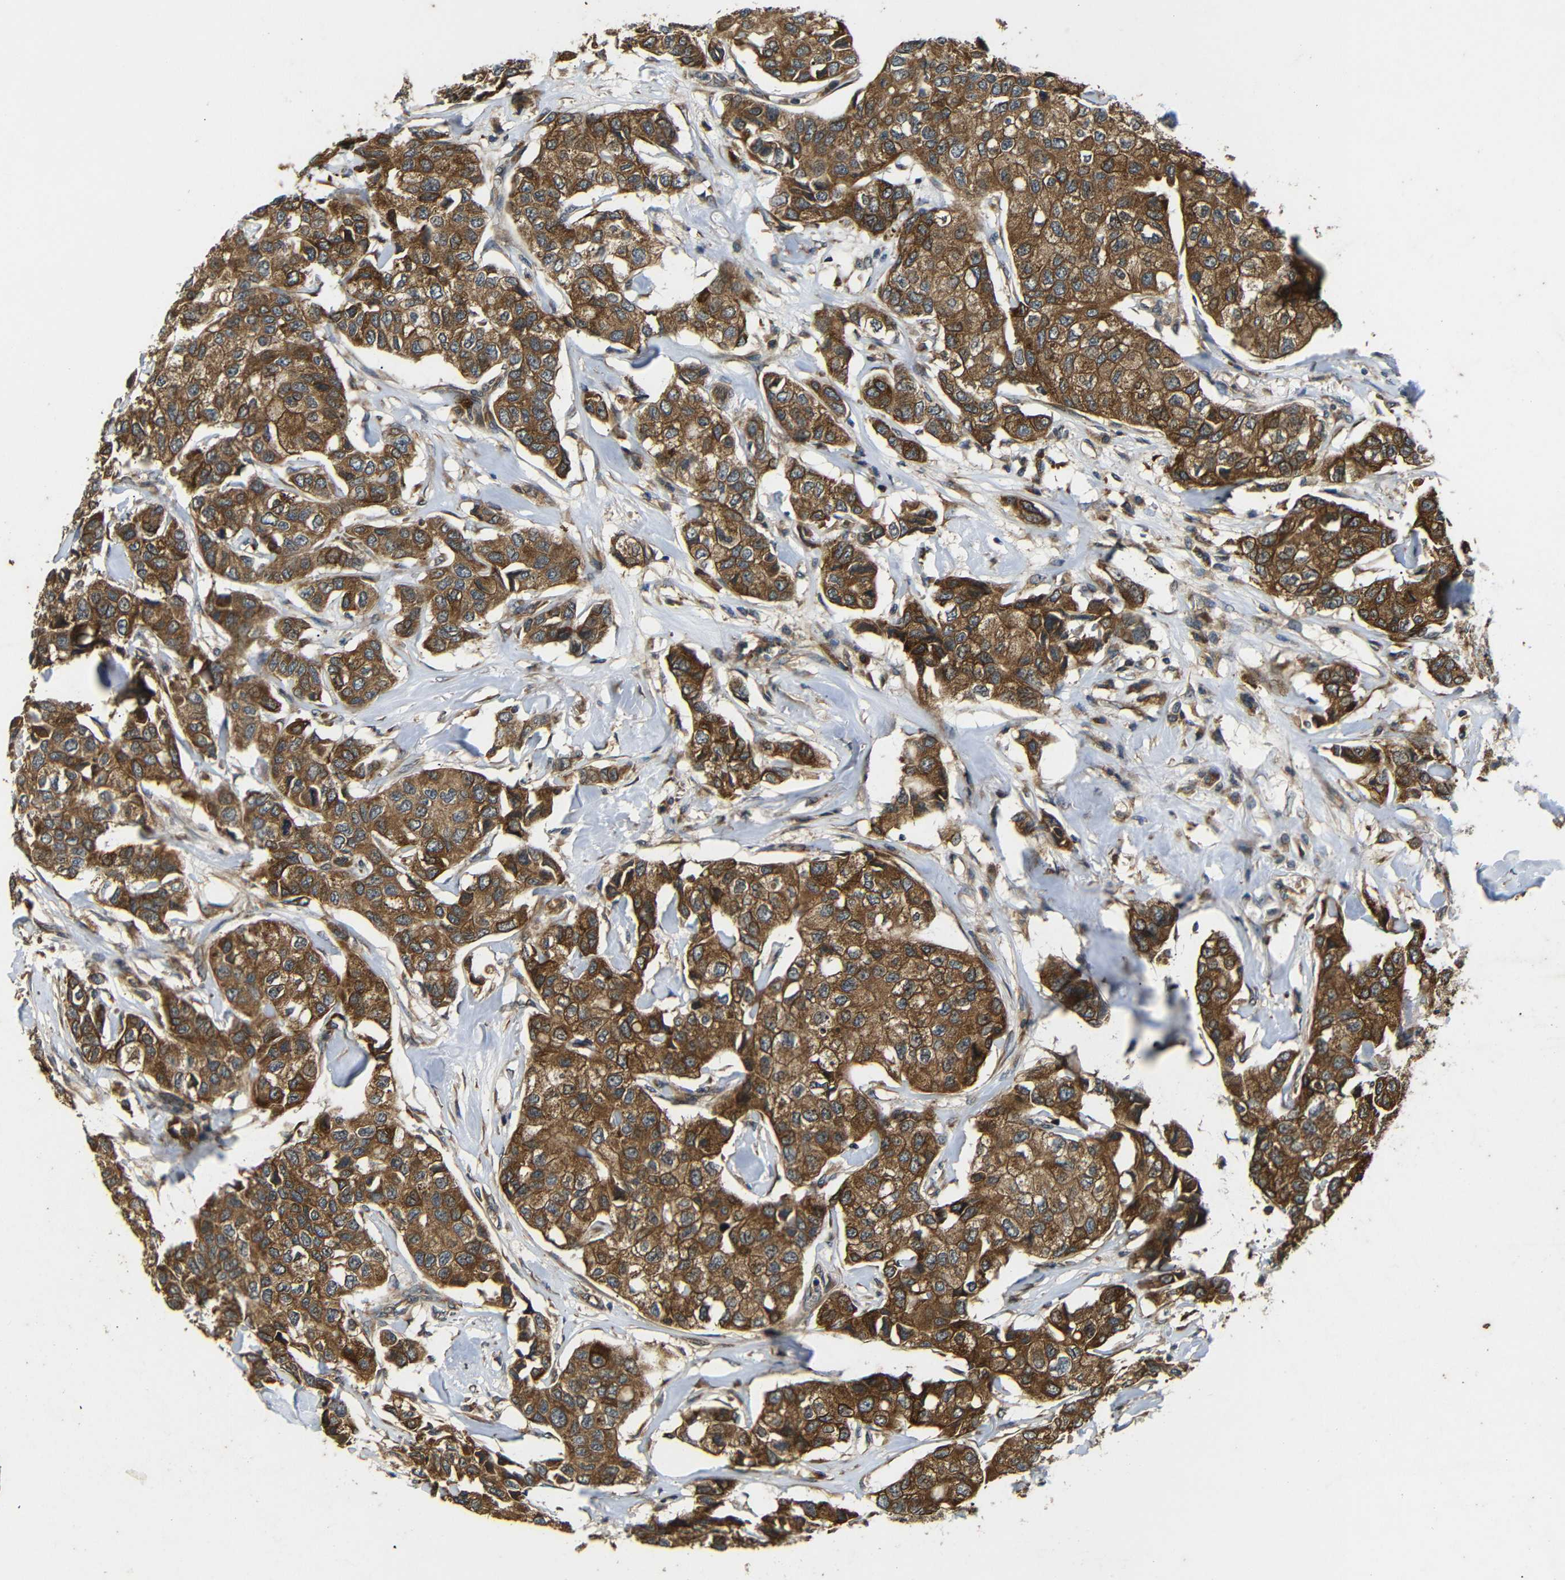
{"staining": {"intensity": "moderate", "quantity": ">75%", "location": "cytoplasmic/membranous"}, "tissue": "breast cancer", "cell_type": "Tumor cells", "image_type": "cancer", "snomed": [{"axis": "morphology", "description": "Duct carcinoma"}, {"axis": "topography", "description": "Breast"}], "caption": "Human breast intraductal carcinoma stained with a protein marker reveals moderate staining in tumor cells.", "gene": "TRPC1", "patient": {"sex": "female", "age": 80}}